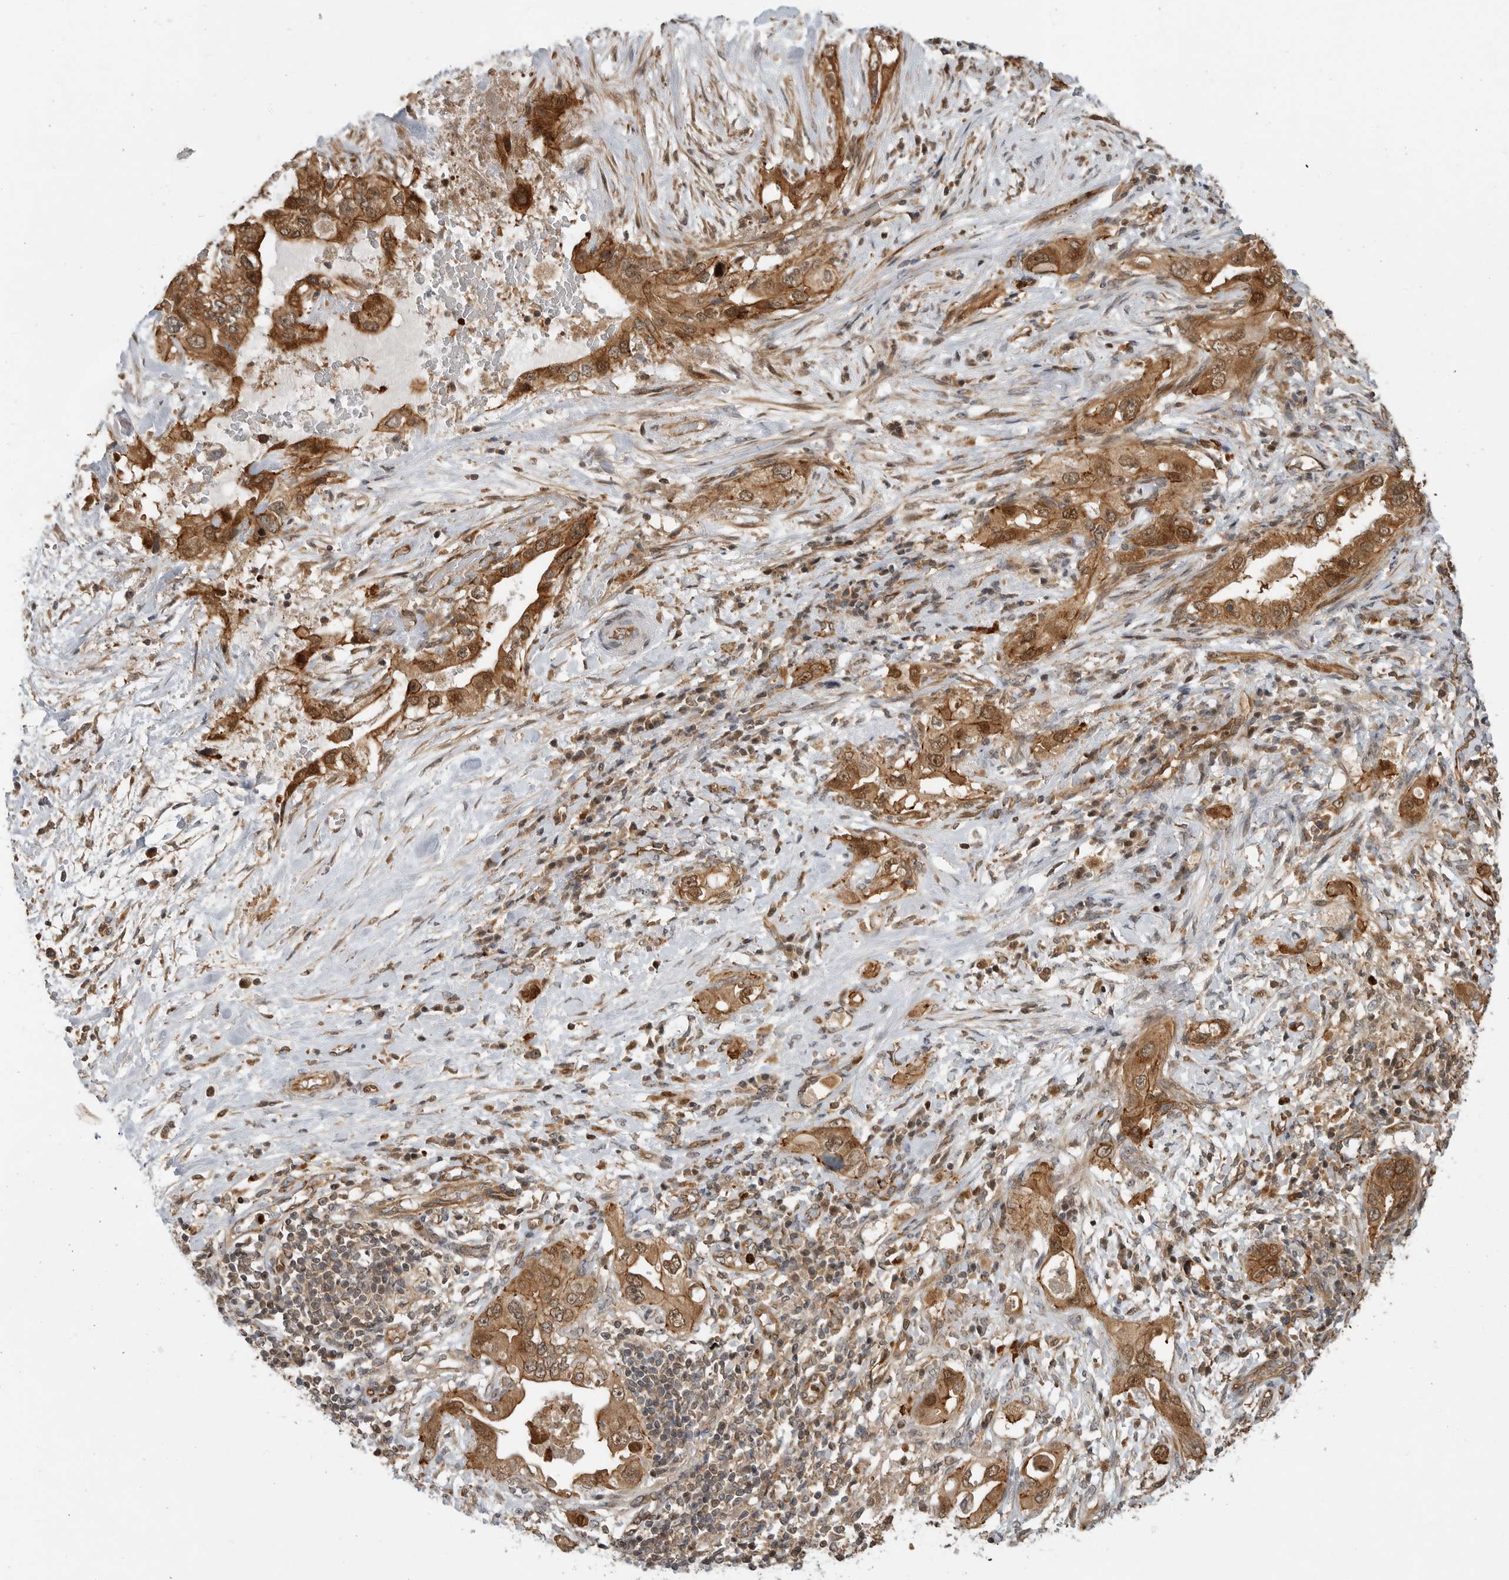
{"staining": {"intensity": "moderate", "quantity": ">75%", "location": "cytoplasmic/membranous,nuclear"}, "tissue": "pancreatic cancer", "cell_type": "Tumor cells", "image_type": "cancer", "snomed": [{"axis": "morphology", "description": "Inflammation, NOS"}, {"axis": "morphology", "description": "Adenocarcinoma, NOS"}, {"axis": "topography", "description": "Pancreas"}], "caption": "Protein staining by IHC demonstrates moderate cytoplasmic/membranous and nuclear positivity in about >75% of tumor cells in pancreatic adenocarcinoma. Nuclei are stained in blue.", "gene": "STRAP", "patient": {"sex": "female", "age": 56}}